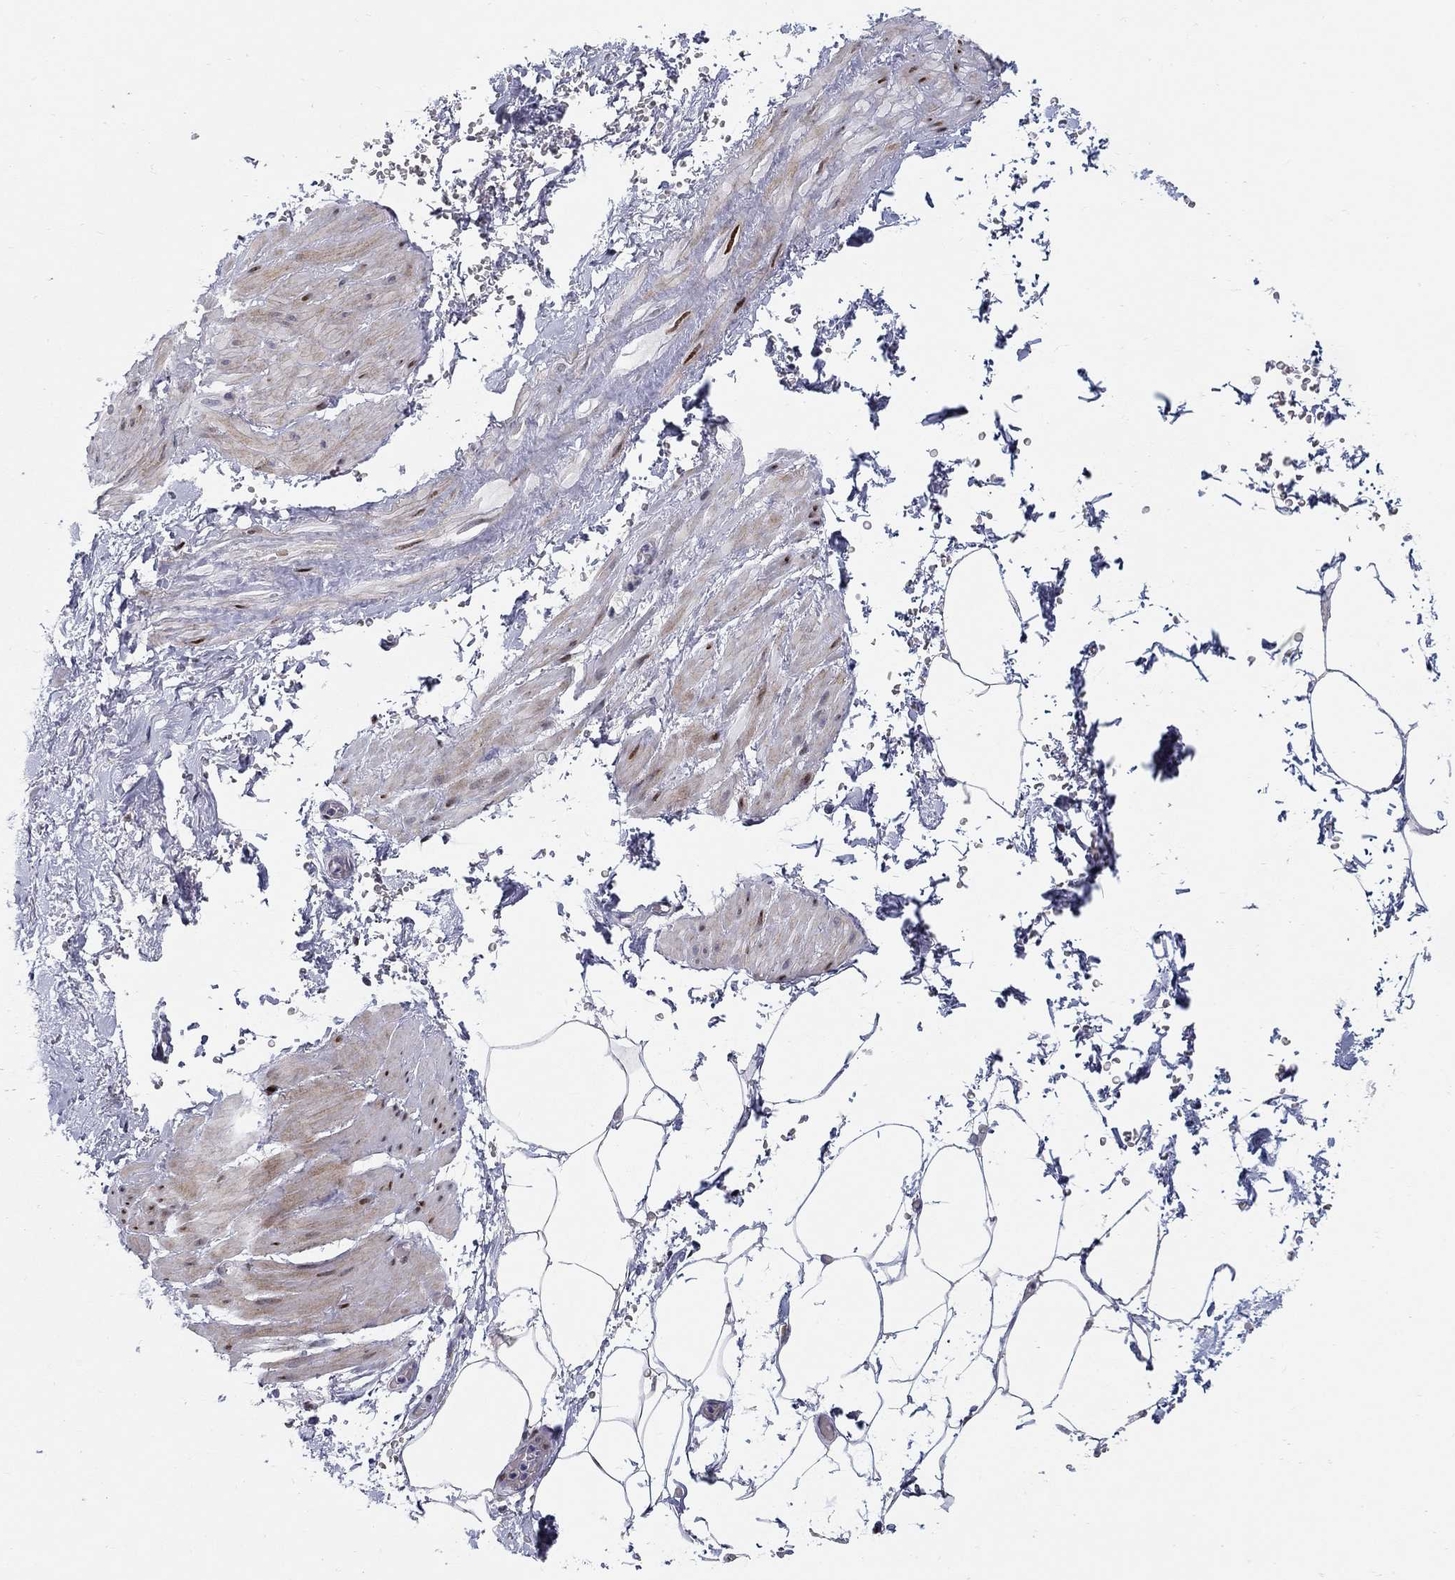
{"staining": {"intensity": "negative", "quantity": "none", "location": "none"}, "tissue": "adipose tissue", "cell_type": "Adipocytes", "image_type": "normal", "snomed": [{"axis": "morphology", "description": "Normal tissue, NOS"}, {"axis": "topography", "description": "Soft tissue"}, {"axis": "topography", "description": "Adipose tissue"}, {"axis": "topography", "description": "Vascular tissue"}, {"axis": "topography", "description": "Peripheral nerve tissue"}], "caption": "Immunohistochemistry of unremarkable human adipose tissue exhibits no expression in adipocytes.", "gene": "RAPGEF5", "patient": {"sex": "male", "age": 68}}